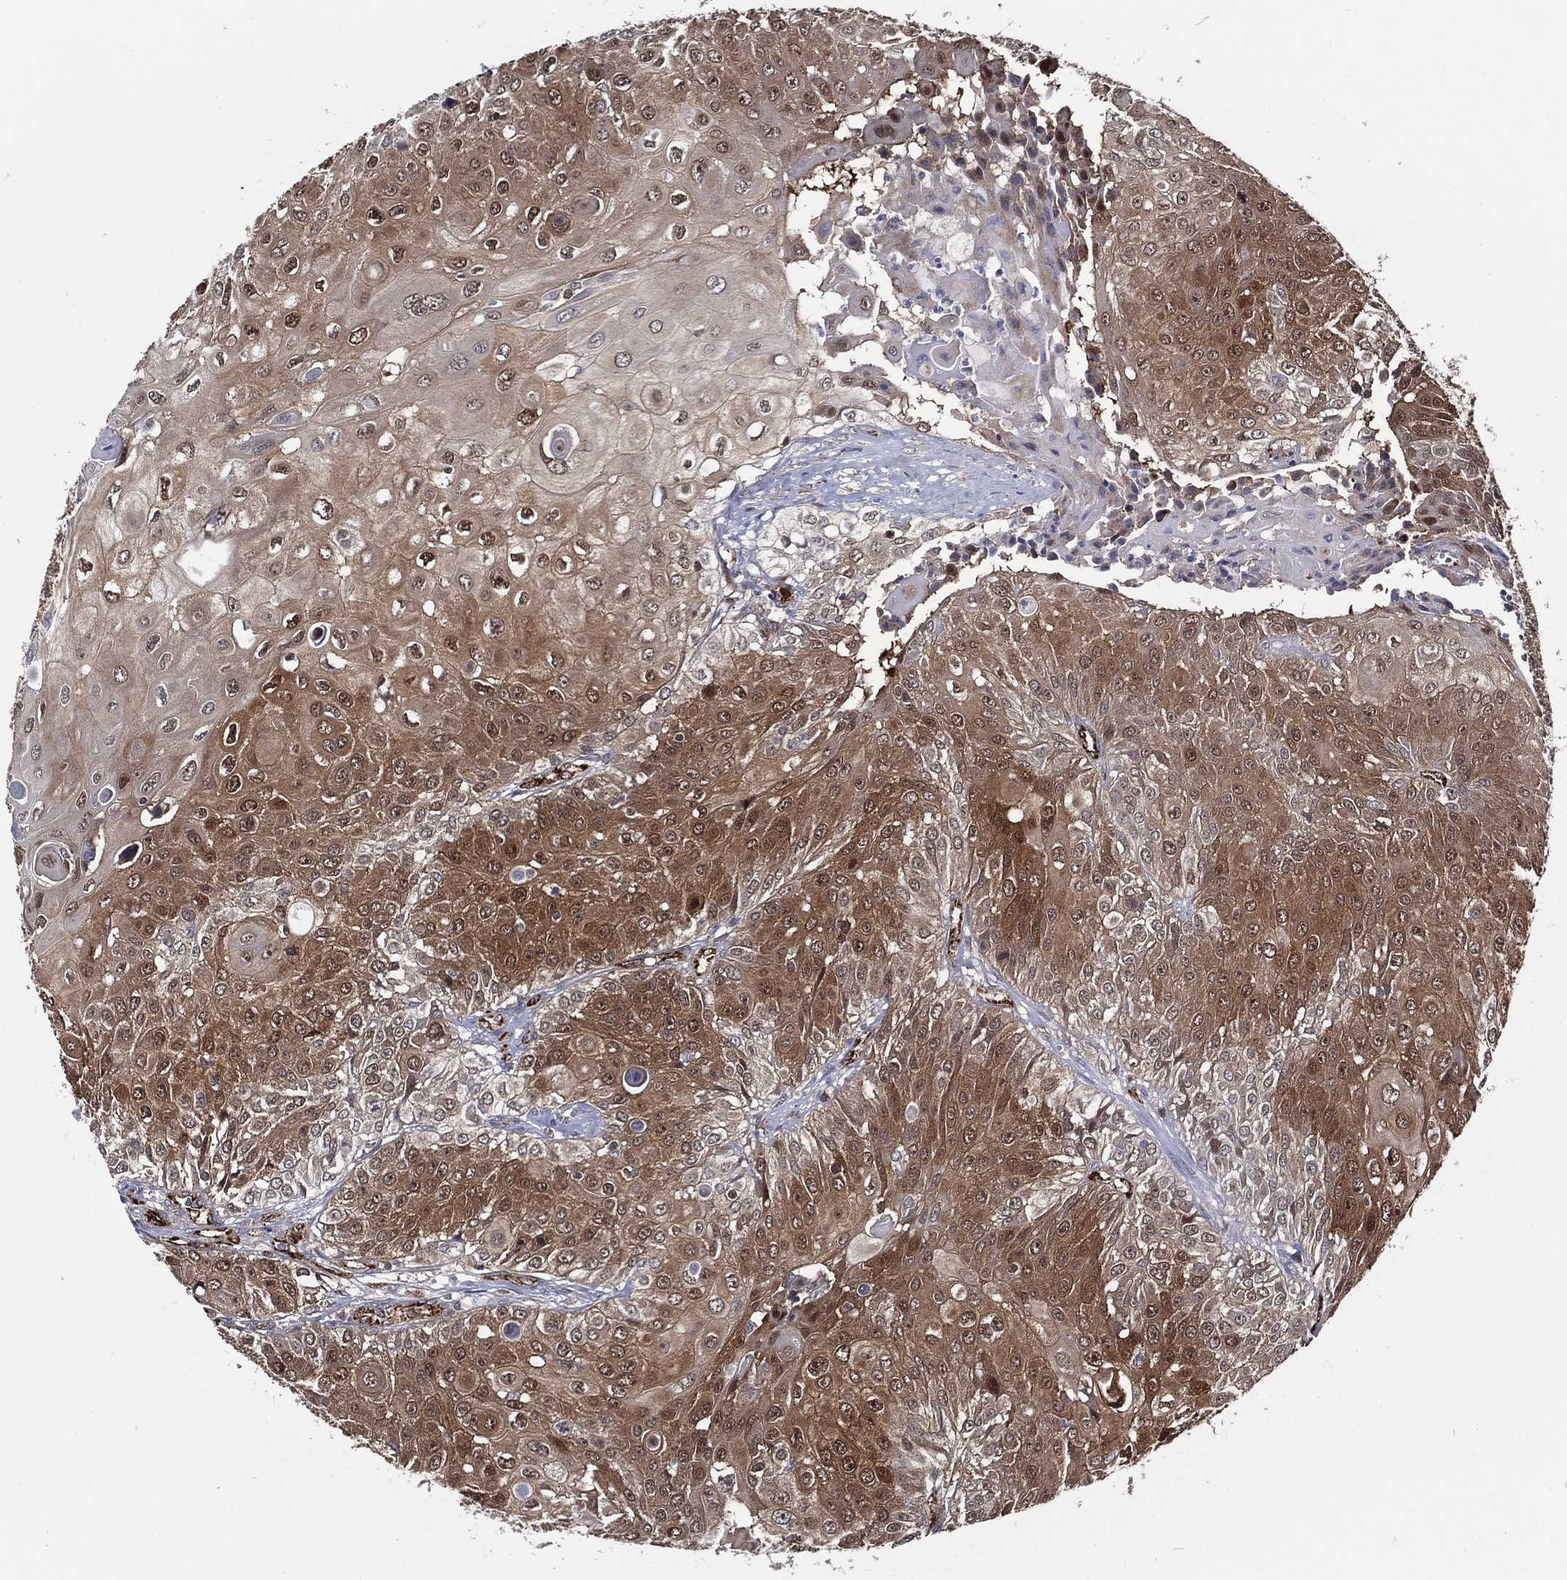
{"staining": {"intensity": "moderate", "quantity": "25%-75%", "location": "cytoplasmic/membranous"}, "tissue": "urothelial cancer", "cell_type": "Tumor cells", "image_type": "cancer", "snomed": [{"axis": "morphology", "description": "Urothelial carcinoma, High grade"}, {"axis": "topography", "description": "Urinary bladder"}], "caption": "A brown stain highlights moderate cytoplasmic/membranous expression of a protein in human urothelial carcinoma (high-grade) tumor cells.", "gene": "ARHGAP11A", "patient": {"sex": "female", "age": 79}}